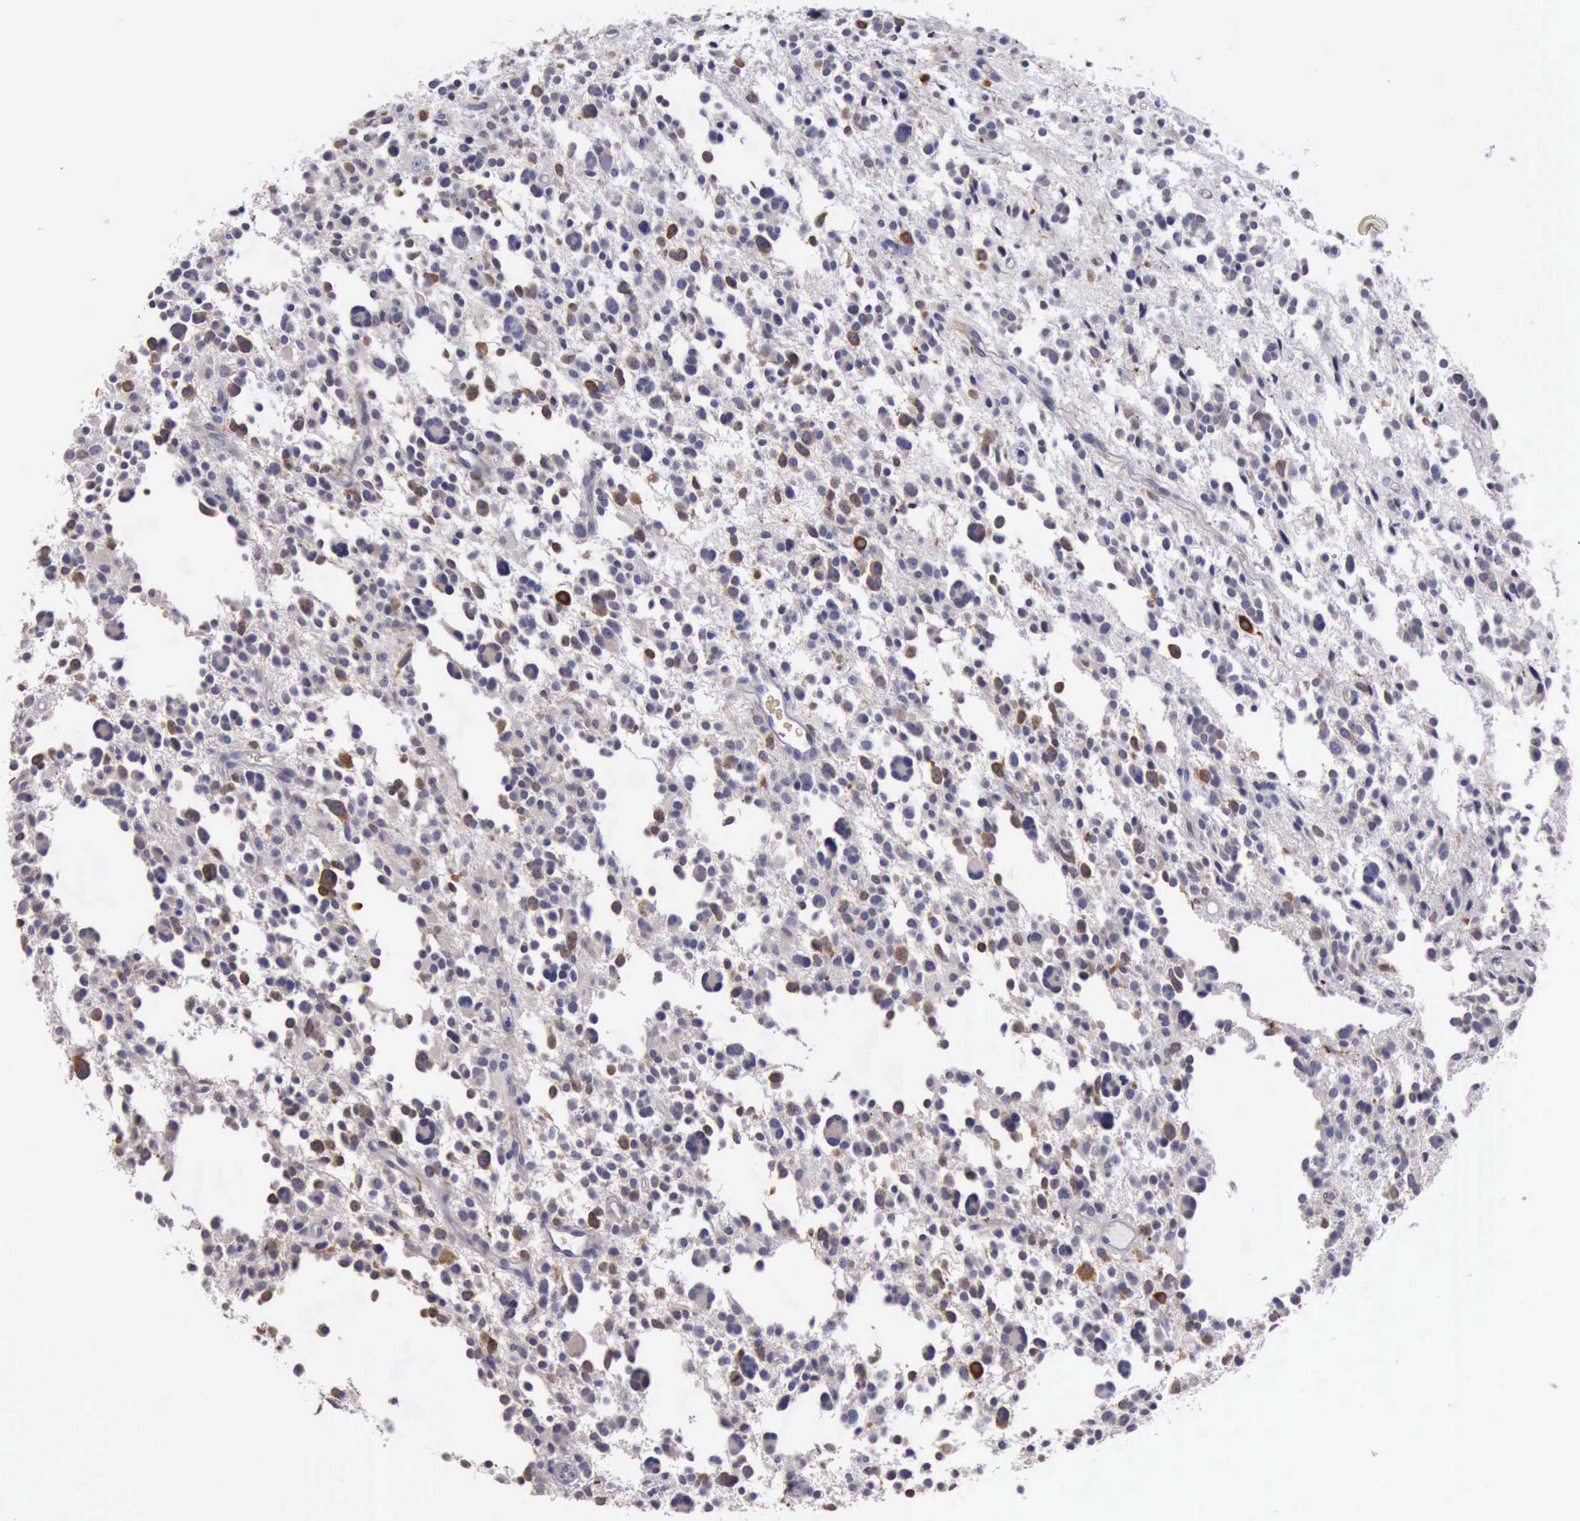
{"staining": {"intensity": "moderate", "quantity": "<25%", "location": "cytoplasmic/membranous"}, "tissue": "glioma", "cell_type": "Tumor cells", "image_type": "cancer", "snomed": [{"axis": "morphology", "description": "Glioma, malignant, Low grade"}, {"axis": "topography", "description": "Brain"}], "caption": "Glioma stained for a protein displays moderate cytoplasmic/membranous positivity in tumor cells.", "gene": "CEP128", "patient": {"sex": "female", "age": 36}}